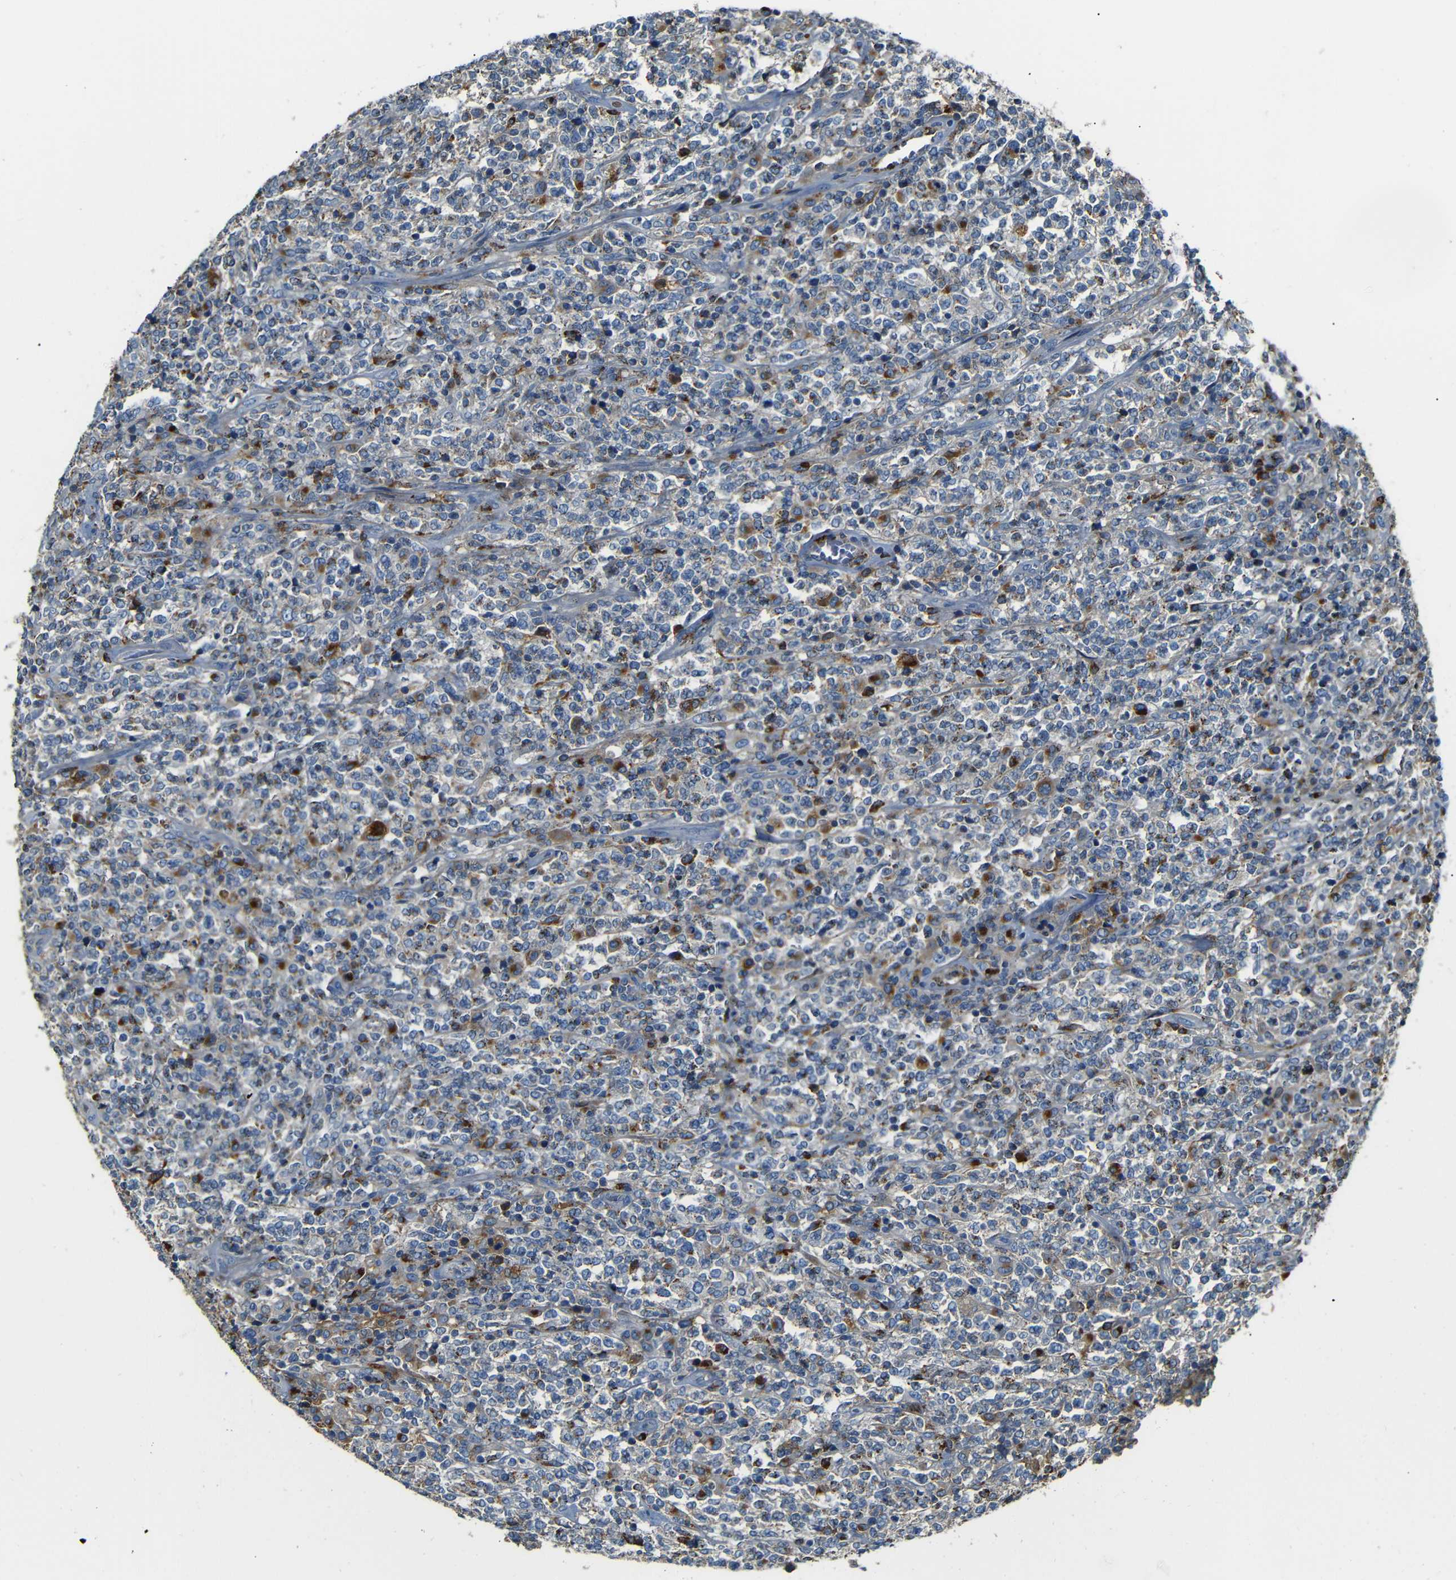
{"staining": {"intensity": "strong", "quantity": "<25%", "location": "cytoplasmic/membranous"}, "tissue": "lymphoma", "cell_type": "Tumor cells", "image_type": "cancer", "snomed": [{"axis": "morphology", "description": "Malignant lymphoma, non-Hodgkin's type, High grade"}, {"axis": "topography", "description": "Soft tissue"}], "caption": "An immunohistochemistry (IHC) histopathology image of neoplastic tissue is shown. Protein staining in brown highlights strong cytoplasmic/membranous positivity in lymphoma within tumor cells.", "gene": "SERPINA1", "patient": {"sex": "male", "age": 18}}